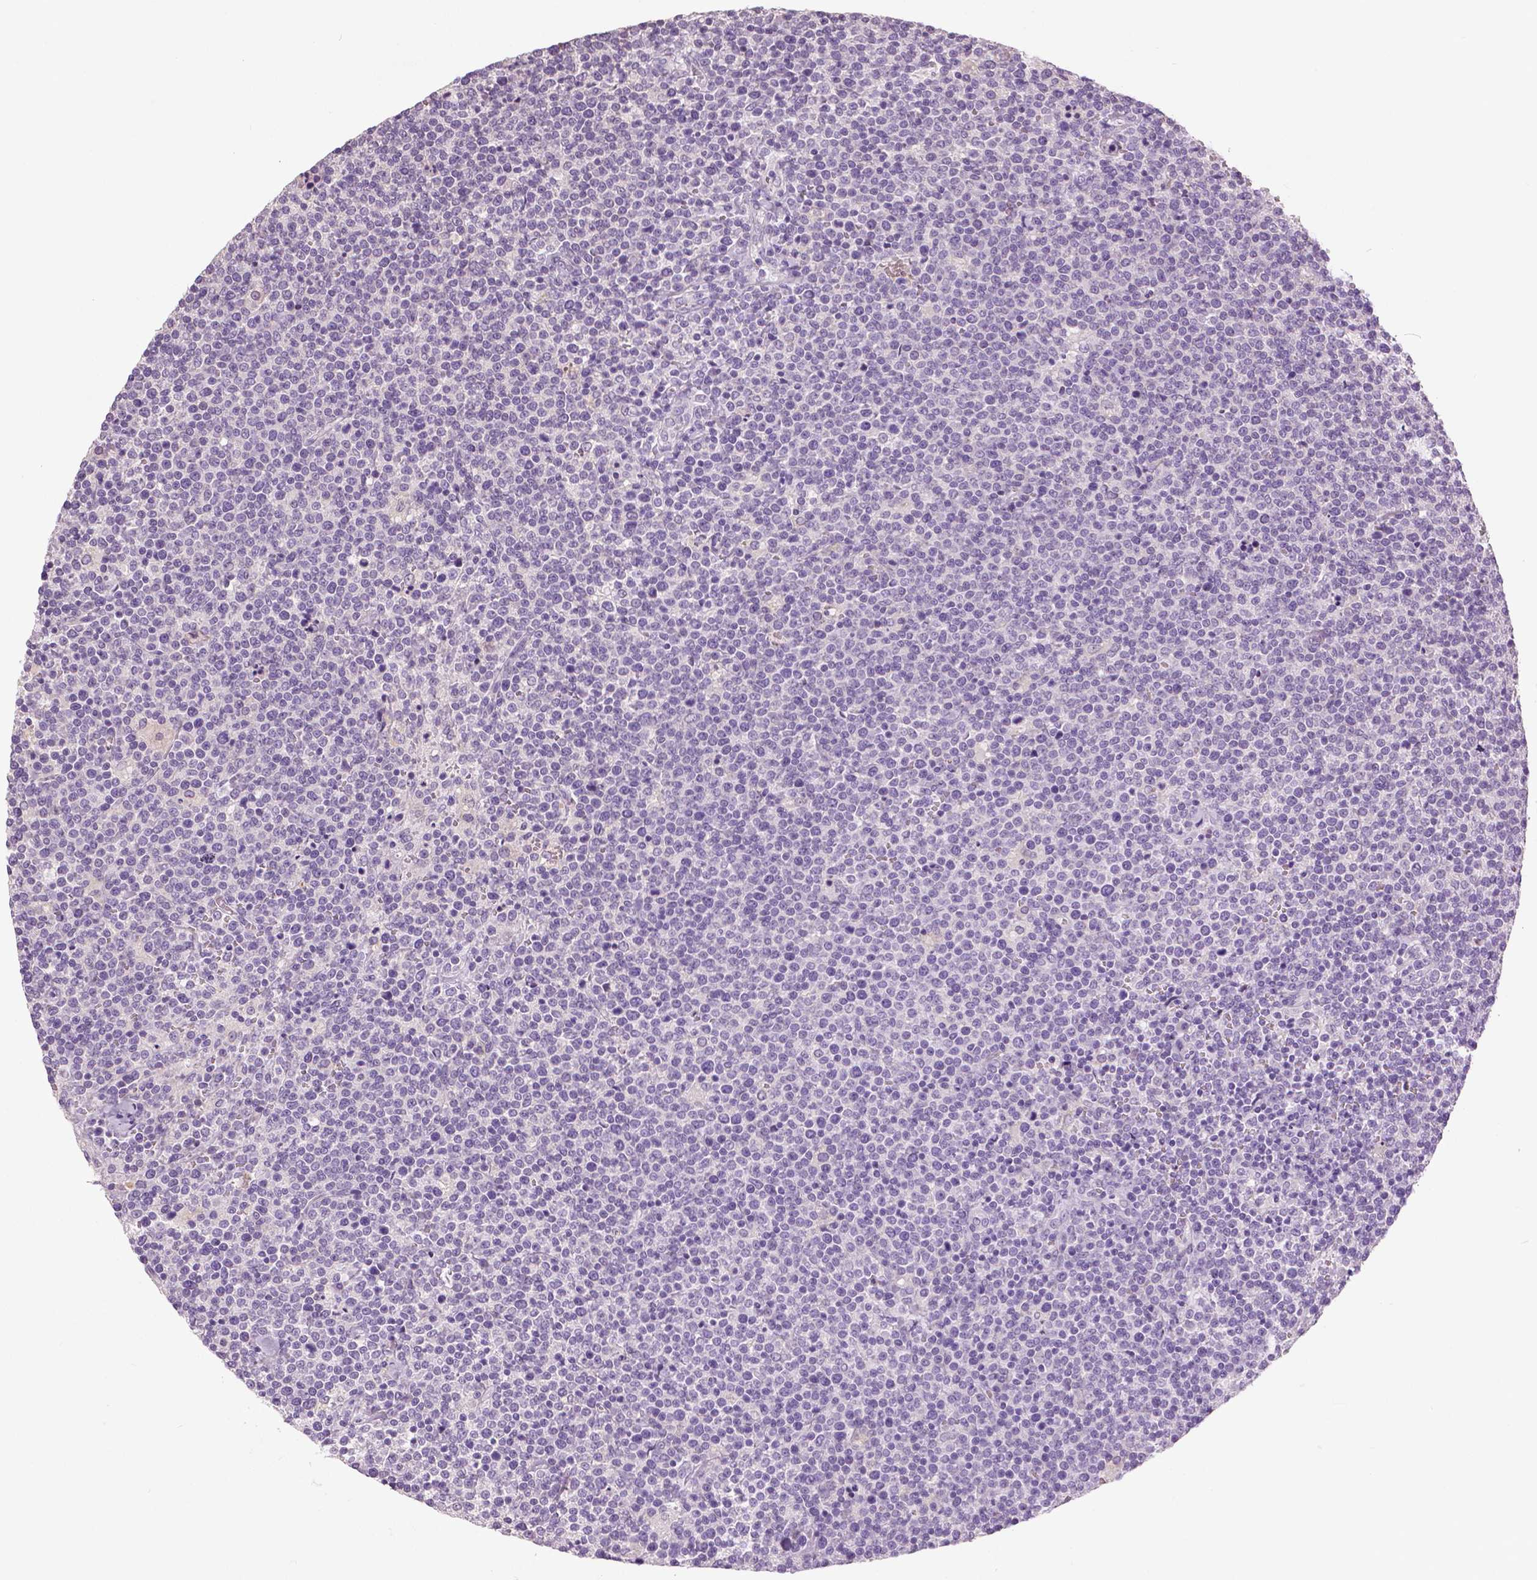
{"staining": {"intensity": "negative", "quantity": "none", "location": "none"}, "tissue": "lymphoma", "cell_type": "Tumor cells", "image_type": "cancer", "snomed": [{"axis": "morphology", "description": "Malignant lymphoma, non-Hodgkin's type, High grade"}, {"axis": "topography", "description": "Lymph node"}], "caption": "Immunohistochemistry (IHC) of human lymphoma demonstrates no expression in tumor cells. The staining was performed using DAB (3,3'-diaminobenzidine) to visualize the protein expression in brown, while the nuclei were stained in blue with hematoxylin (Magnification: 20x).", "gene": "DNAH12", "patient": {"sex": "male", "age": 61}}